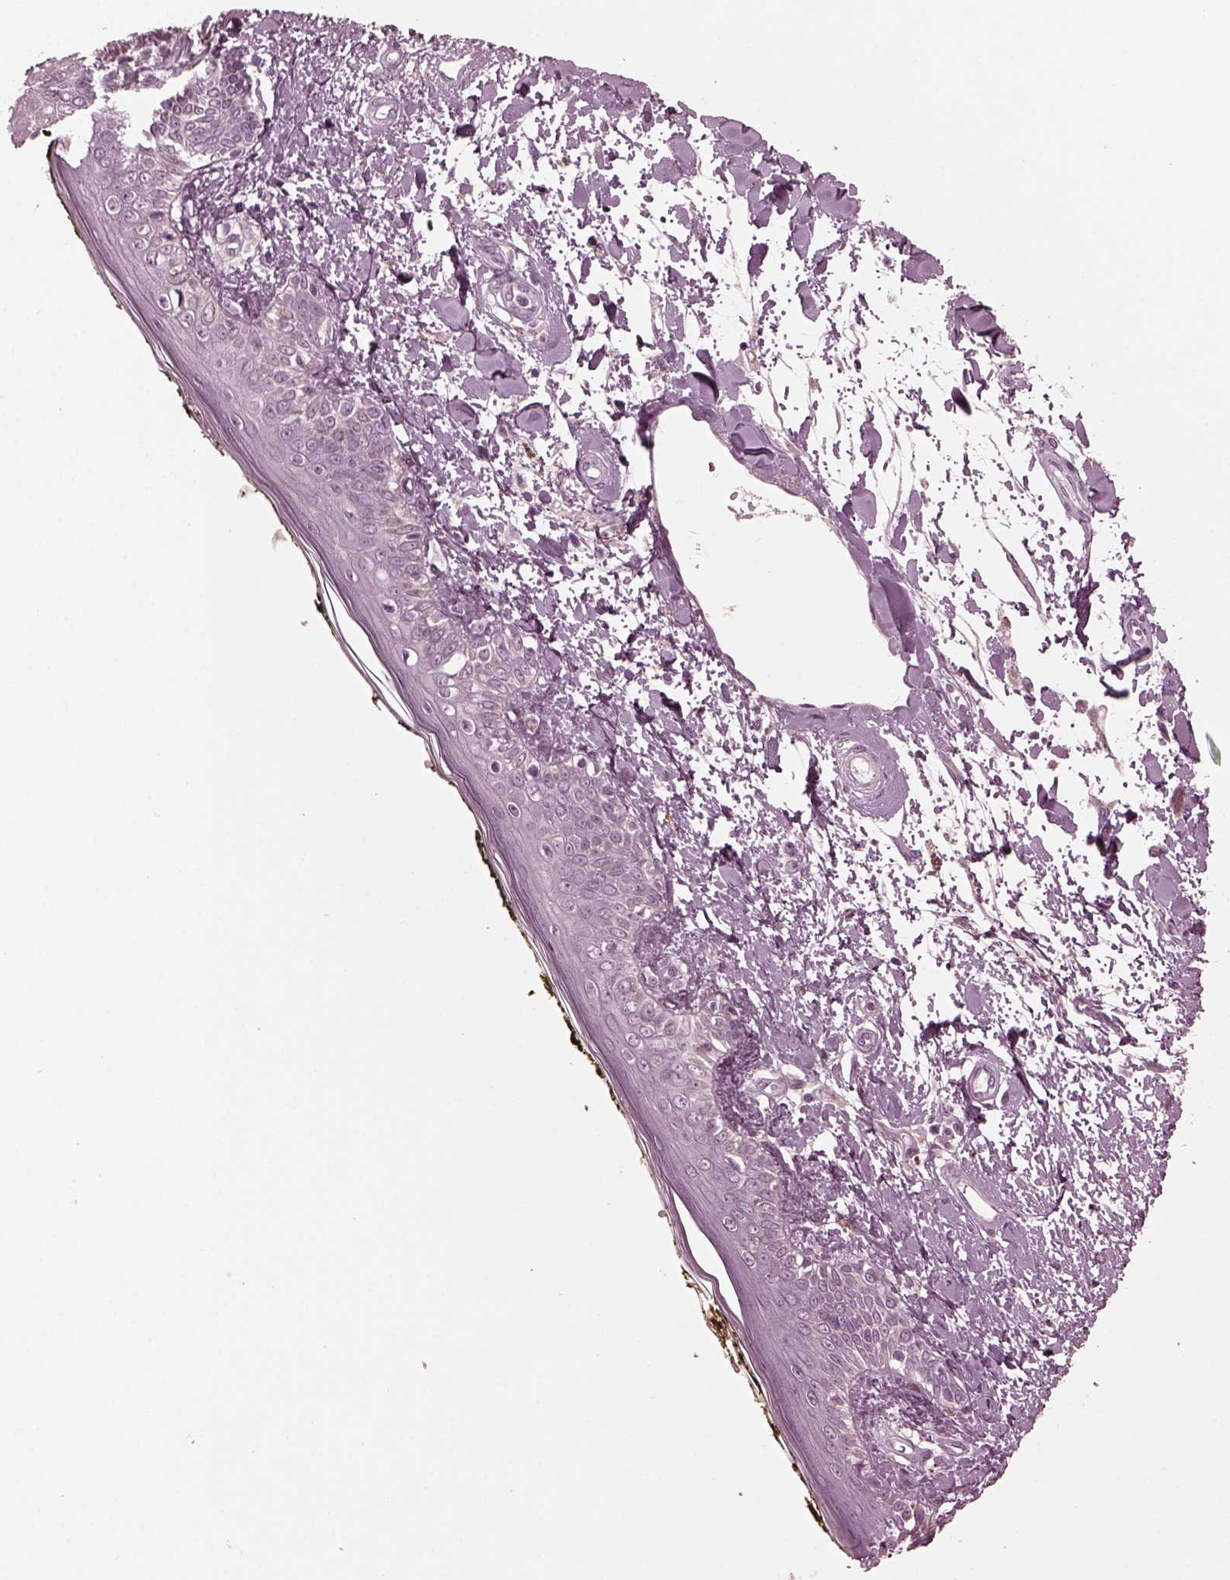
{"staining": {"intensity": "negative", "quantity": "none", "location": "none"}, "tissue": "skin", "cell_type": "Fibroblasts", "image_type": "normal", "snomed": [{"axis": "morphology", "description": "Normal tissue, NOS"}, {"axis": "topography", "description": "Skin"}], "caption": "Immunohistochemistry micrograph of benign skin stained for a protein (brown), which shows no positivity in fibroblasts.", "gene": "SLAMF8", "patient": {"sex": "male", "age": 76}}